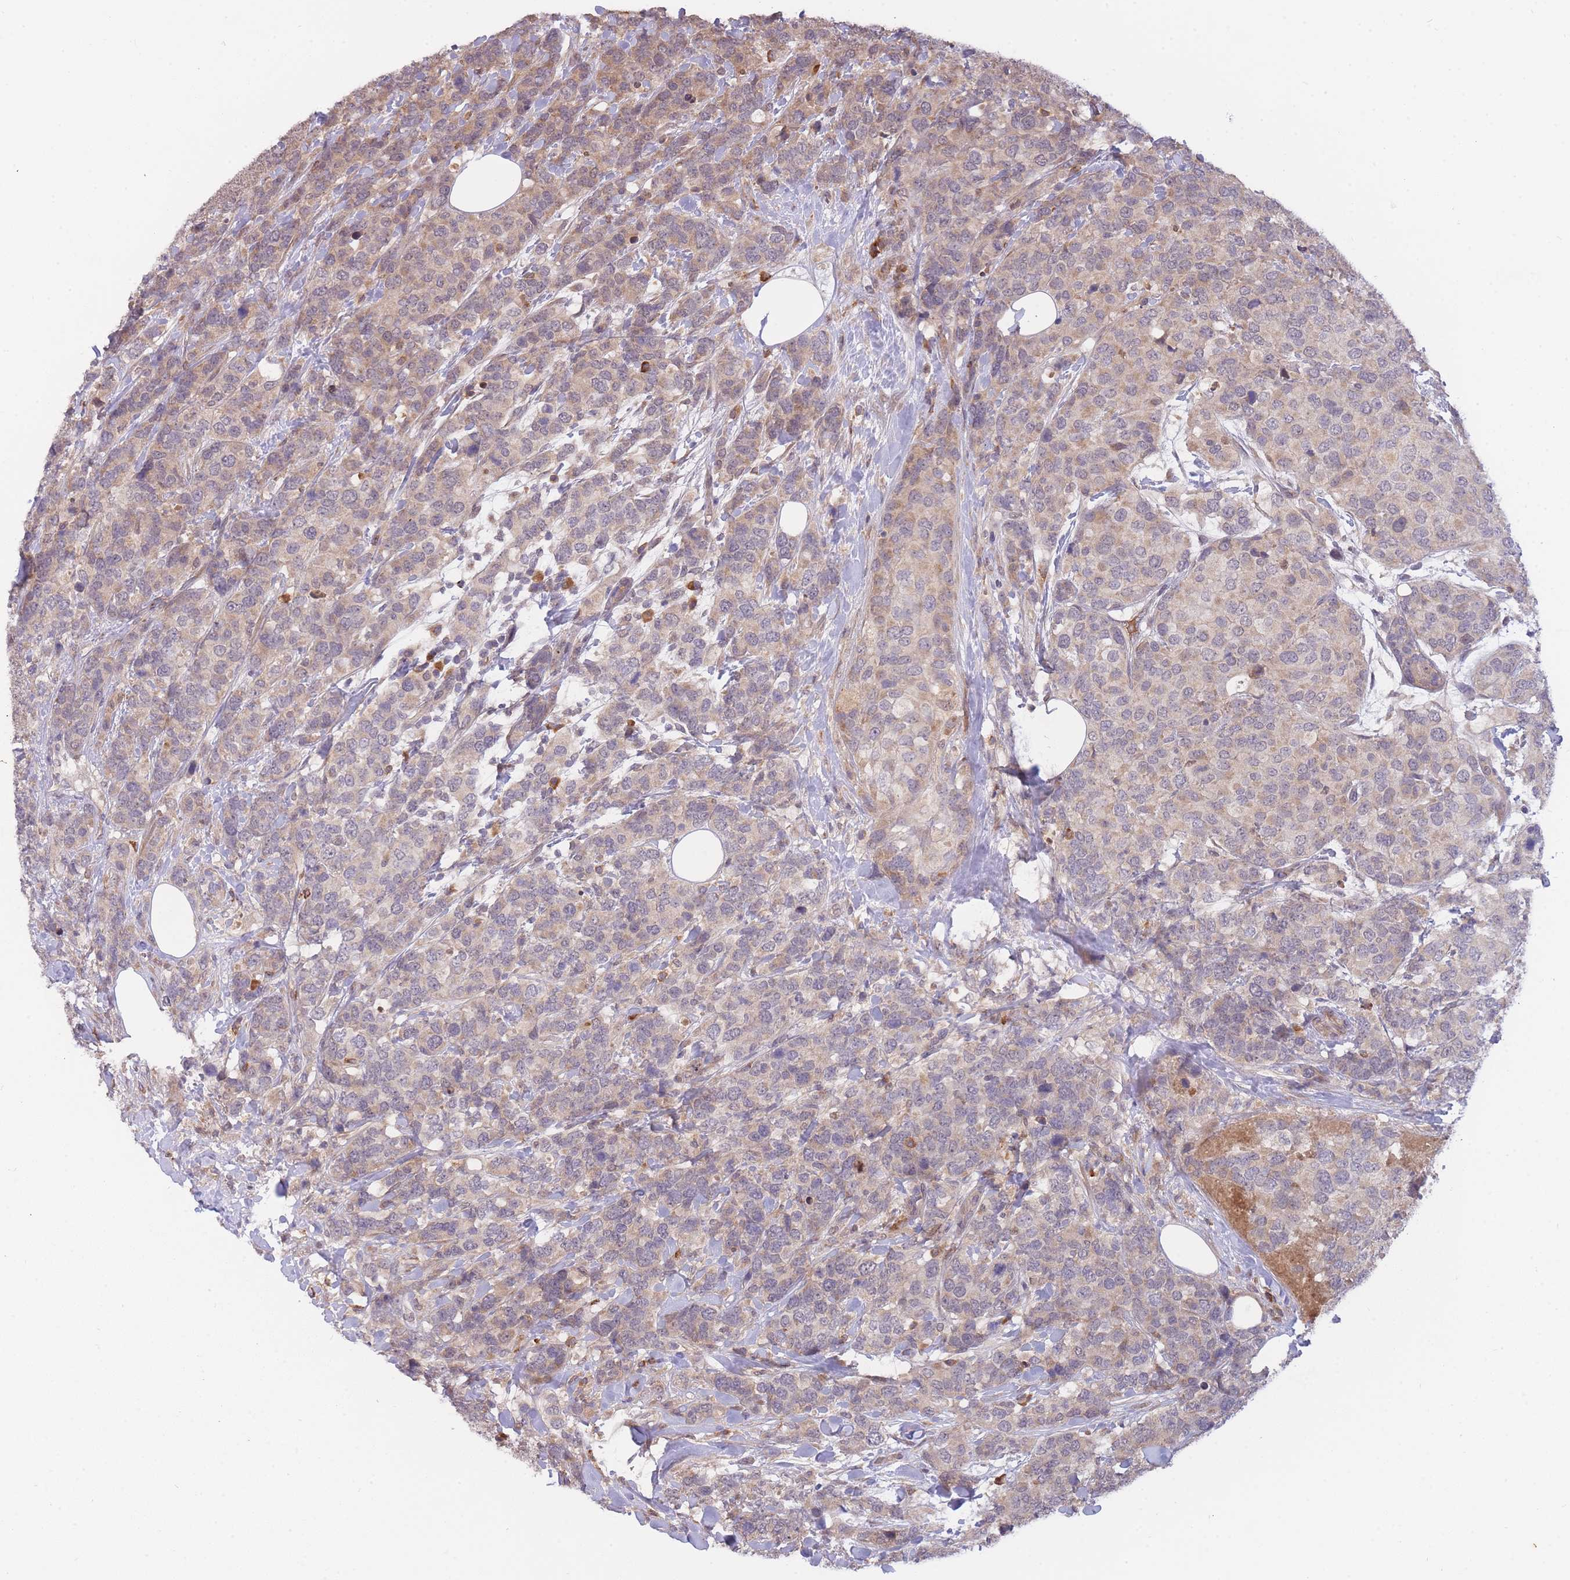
{"staining": {"intensity": "weak", "quantity": "25%-75%", "location": "cytoplasmic/membranous"}, "tissue": "breast cancer", "cell_type": "Tumor cells", "image_type": "cancer", "snomed": [{"axis": "morphology", "description": "Lobular carcinoma"}, {"axis": "topography", "description": "Breast"}], "caption": "Breast cancer (lobular carcinoma) stained with IHC shows weak cytoplasmic/membranous expression in about 25%-75% of tumor cells.", "gene": "SMC6", "patient": {"sex": "female", "age": 59}}